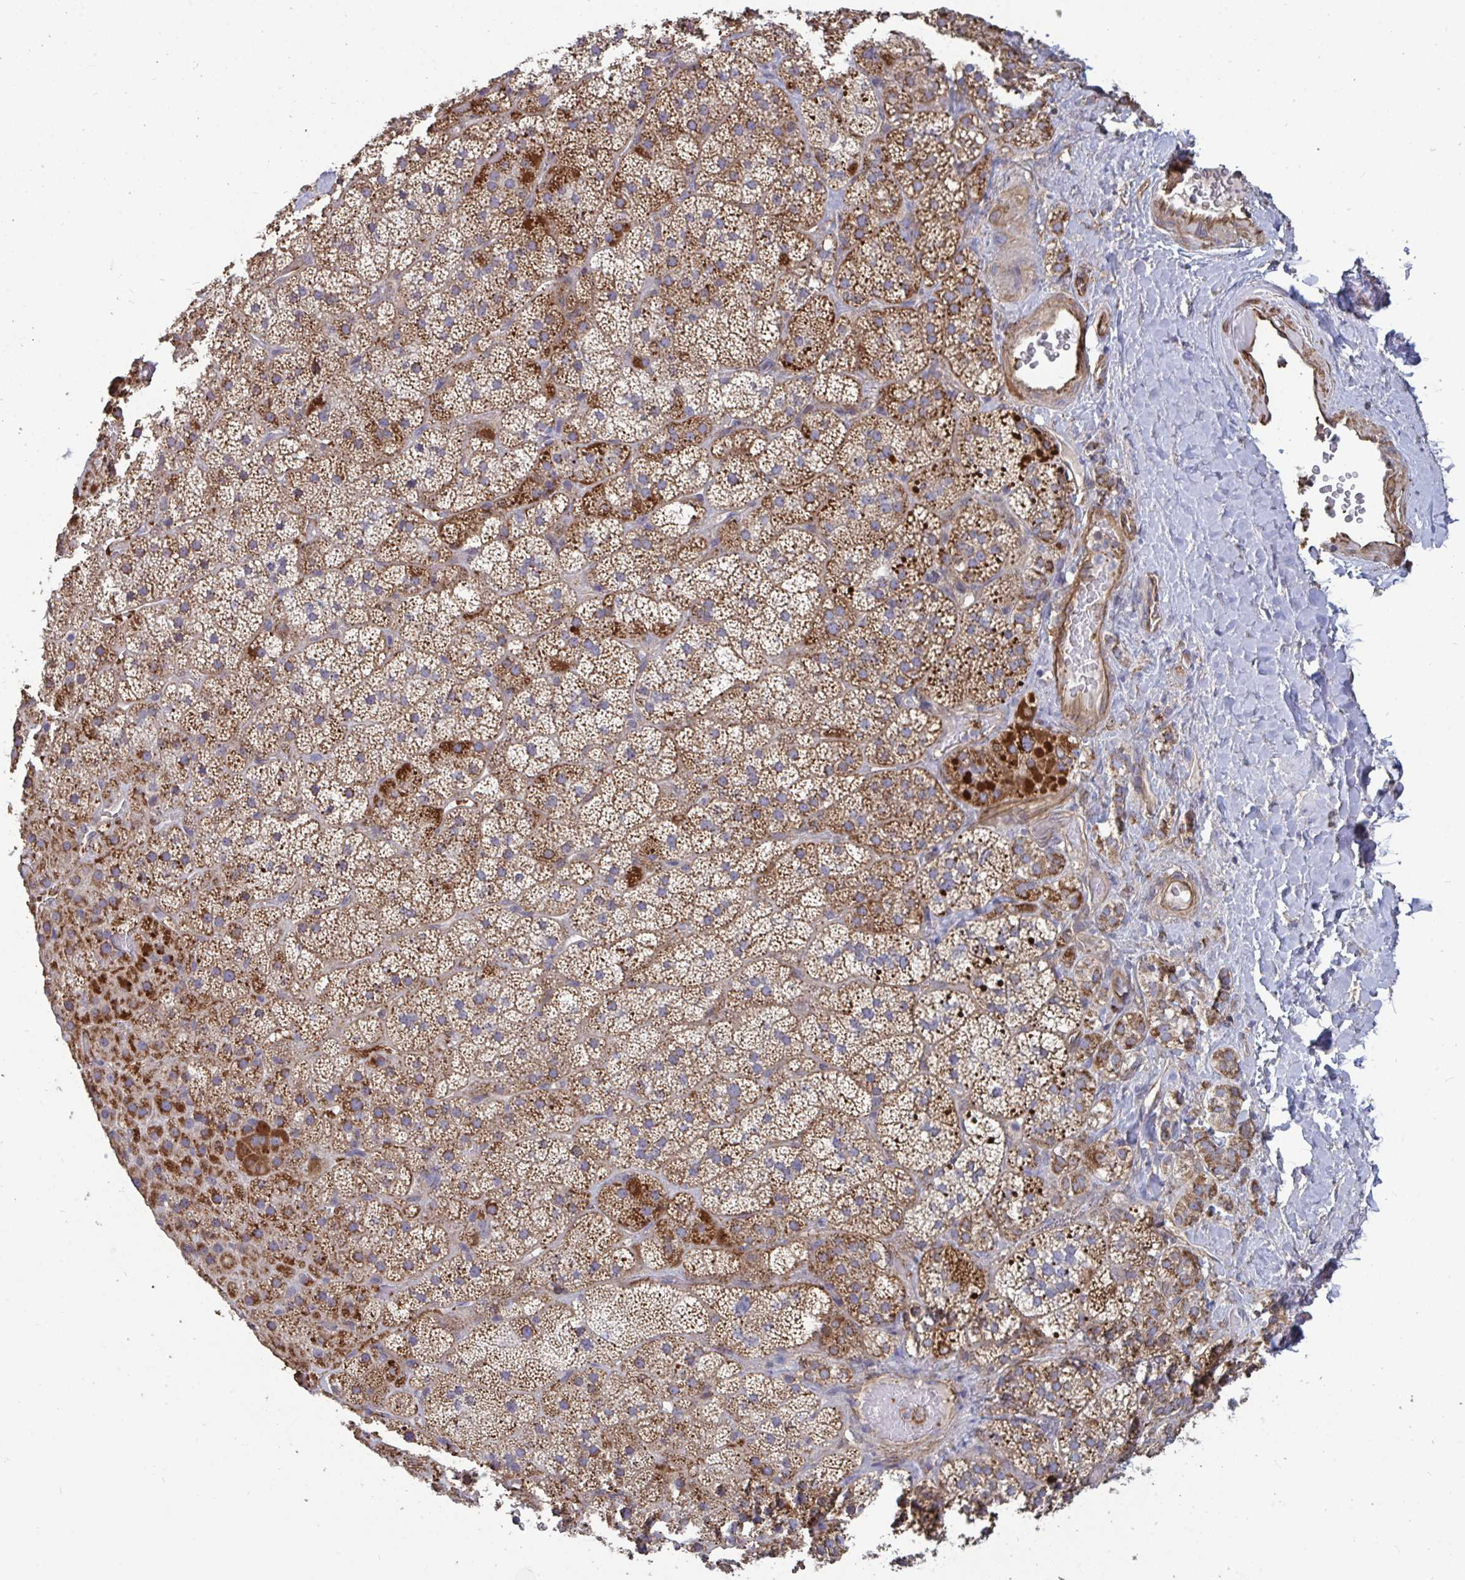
{"staining": {"intensity": "moderate", "quantity": ">75%", "location": "cytoplasmic/membranous"}, "tissue": "adrenal gland", "cell_type": "Glandular cells", "image_type": "normal", "snomed": [{"axis": "morphology", "description": "Normal tissue, NOS"}, {"axis": "topography", "description": "Adrenal gland"}], "caption": "A brown stain highlights moderate cytoplasmic/membranous expression of a protein in glandular cells of normal human adrenal gland.", "gene": "ISCU", "patient": {"sex": "male", "age": 57}}